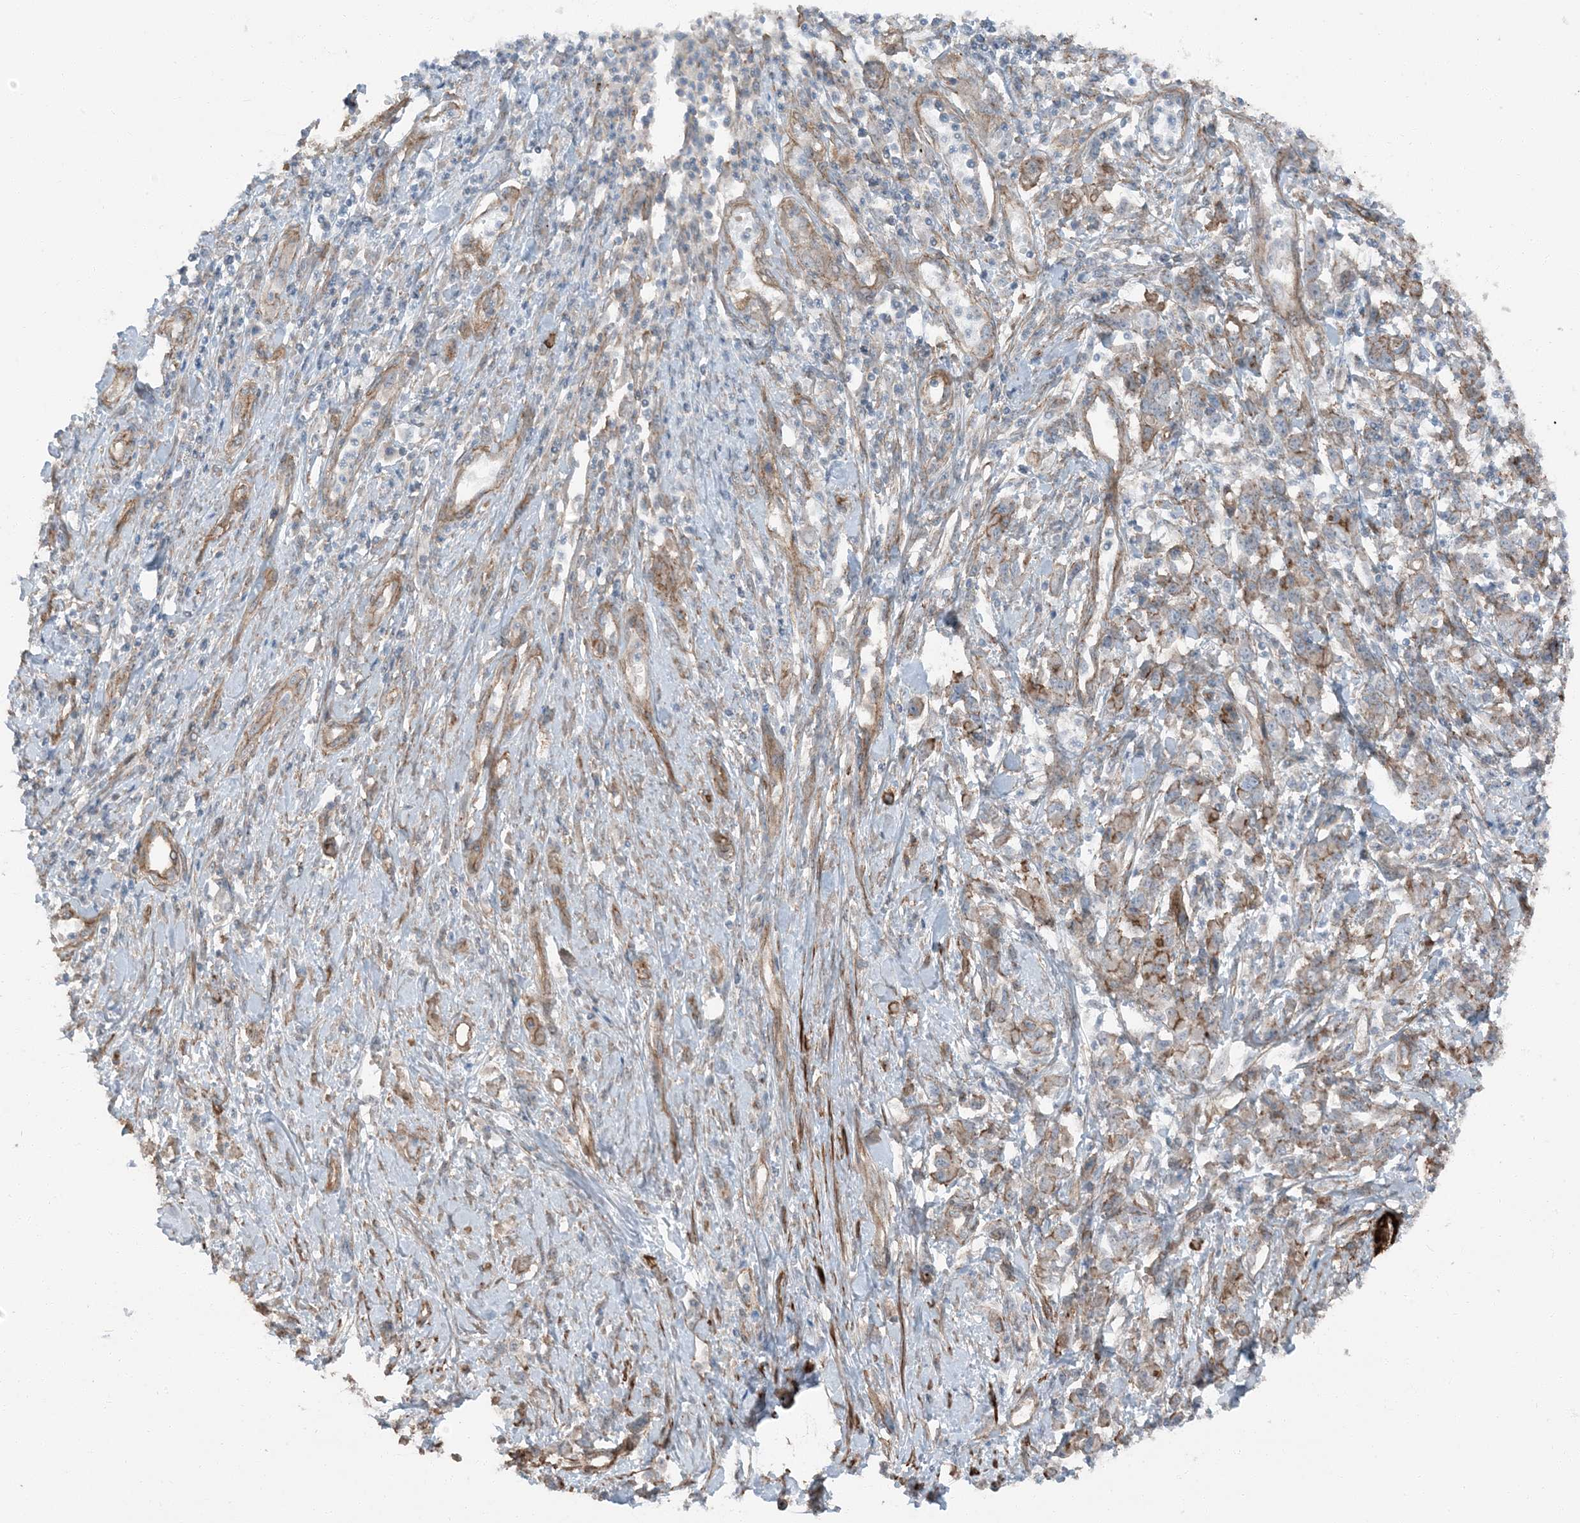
{"staining": {"intensity": "moderate", "quantity": "<25%", "location": "cytoplasmic/membranous"}, "tissue": "stomach cancer", "cell_type": "Tumor cells", "image_type": "cancer", "snomed": [{"axis": "morphology", "description": "Adenocarcinoma, NOS"}, {"axis": "topography", "description": "Stomach"}], "caption": "Adenocarcinoma (stomach) stained with a brown dye demonstrates moderate cytoplasmic/membranous positive positivity in about <25% of tumor cells.", "gene": "ZFP90", "patient": {"sex": "female", "age": 76}}